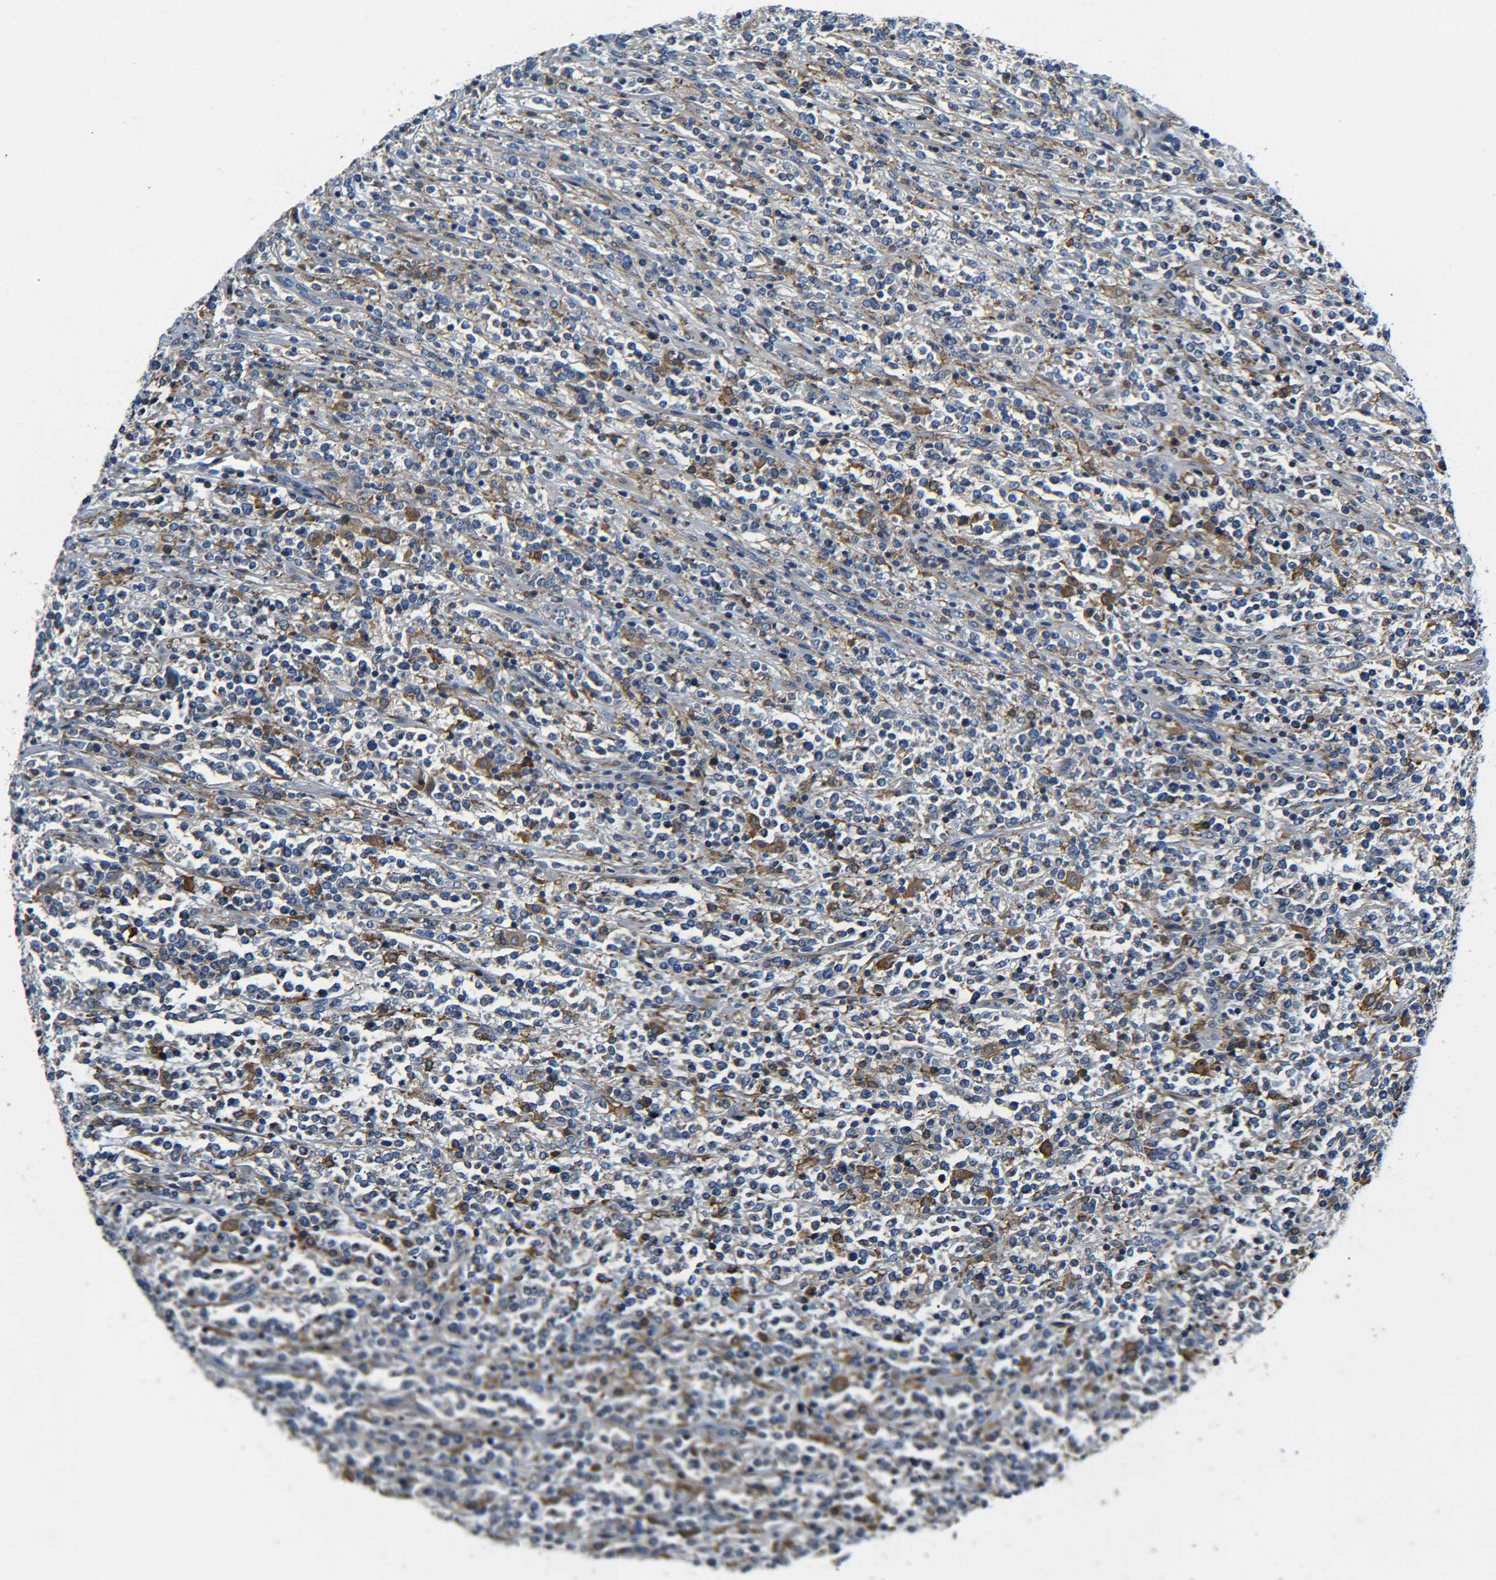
{"staining": {"intensity": "moderate", "quantity": "<25%", "location": "cytoplasmic/membranous"}, "tissue": "lymphoma", "cell_type": "Tumor cells", "image_type": "cancer", "snomed": [{"axis": "morphology", "description": "Malignant lymphoma, non-Hodgkin's type, High grade"}, {"axis": "topography", "description": "Soft tissue"}], "caption": "A histopathology image showing moderate cytoplasmic/membranous expression in approximately <25% of tumor cells in lymphoma, as visualized by brown immunohistochemical staining.", "gene": "RAB1B", "patient": {"sex": "male", "age": 18}}